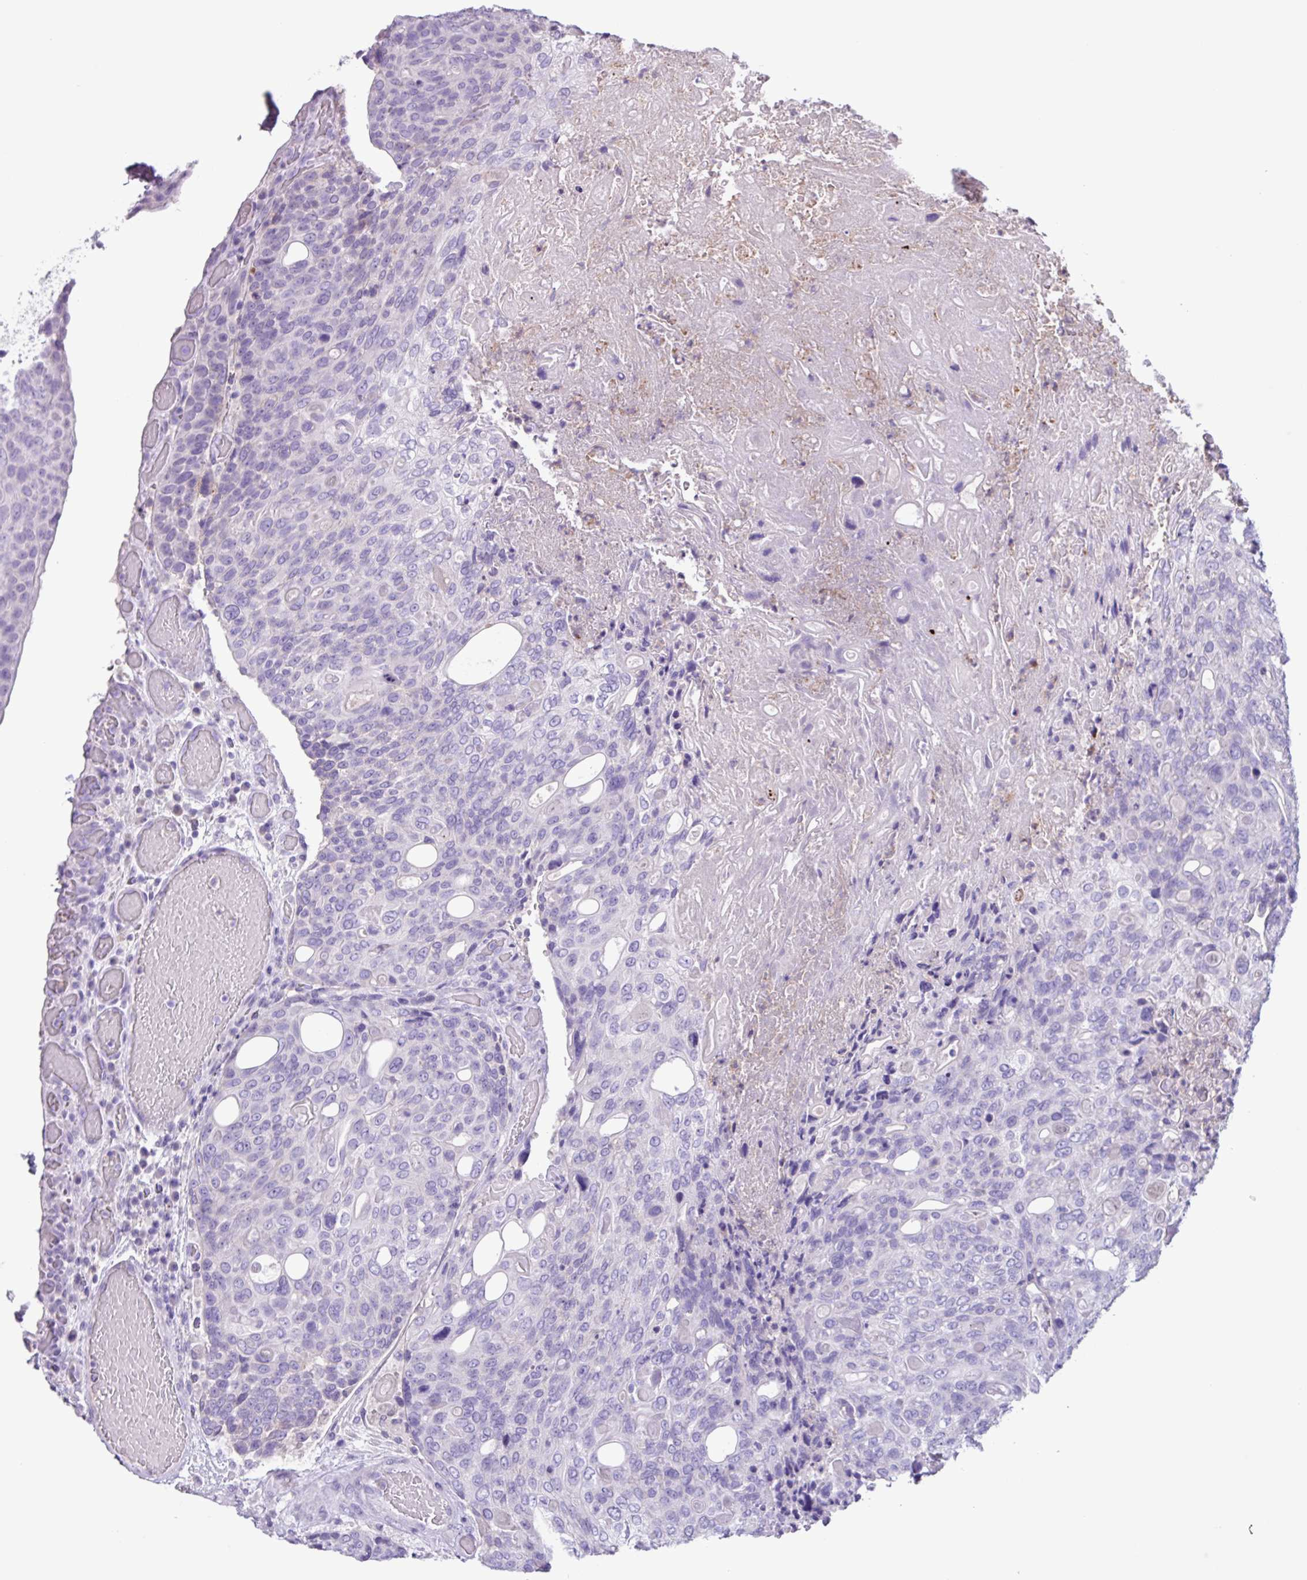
{"staining": {"intensity": "negative", "quantity": "none", "location": "none"}, "tissue": "urothelial cancer", "cell_type": "Tumor cells", "image_type": "cancer", "snomed": [{"axis": "morphology", "description": "Urothelial carcinoma, High grade"}, {"axis": "topography", "description": "Urinary bladder"}], "caption": "Human urothelial cancer stained for a protein using immunohistochemistry exhibits no positivity in tumor cells.", "gene": "CYSTM1", "patient": {"sex": "female", "age": 70}}